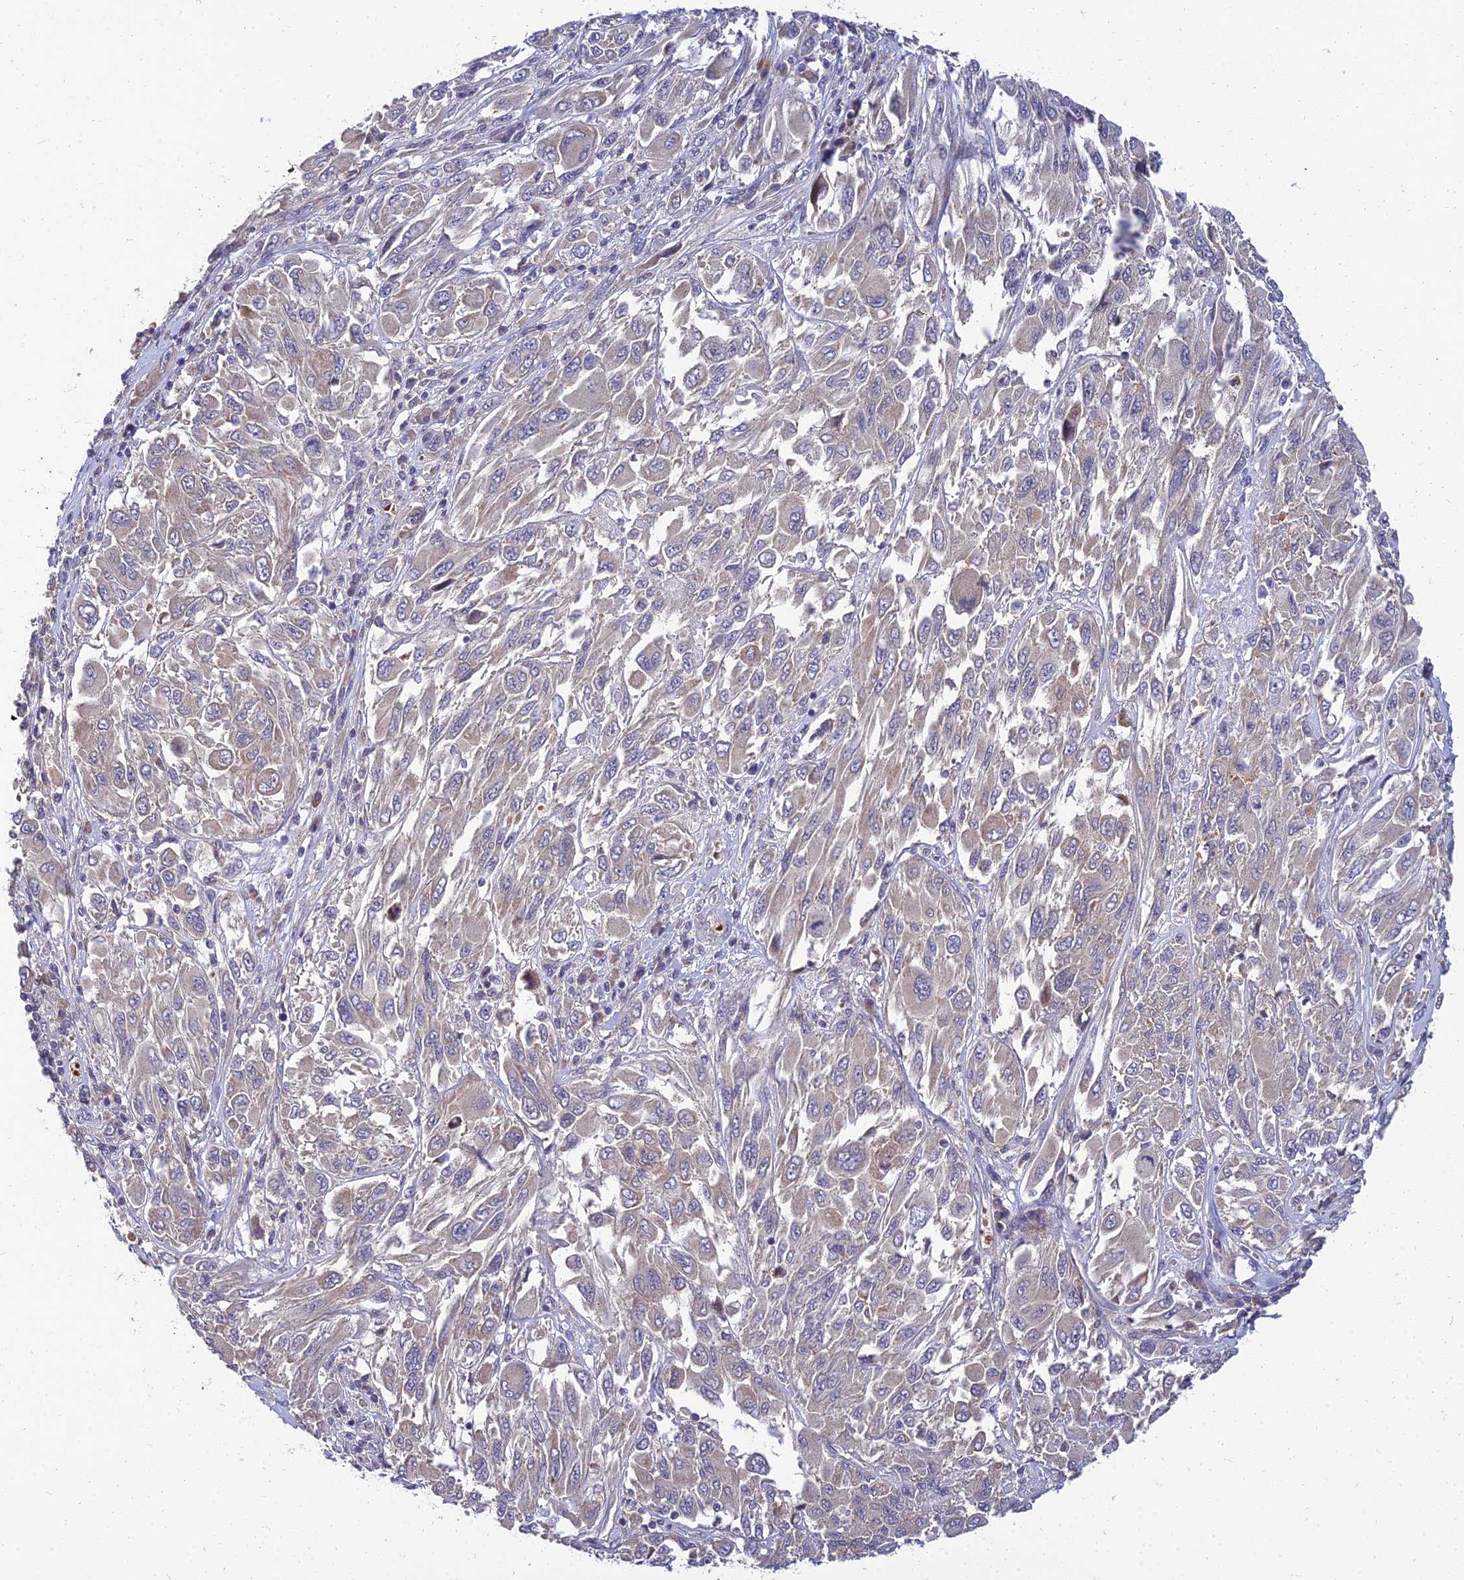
{"staining": {"intensity": "negative", "quantity": "none", "location": "none"}, "tissue": "melanoma", "cell_type": "Tumor cells", "image_type": "cancer", "snomed": [{"axis": "morphology", "description": "Malignant melanoma, NOS"}, {"axis": "topography", "description": "Skin"}], "caption": "Tumor cells show no significant staining in malignant melanoma.", "gene": "NPY", "patient": {"sex": "female", "age": 91}}